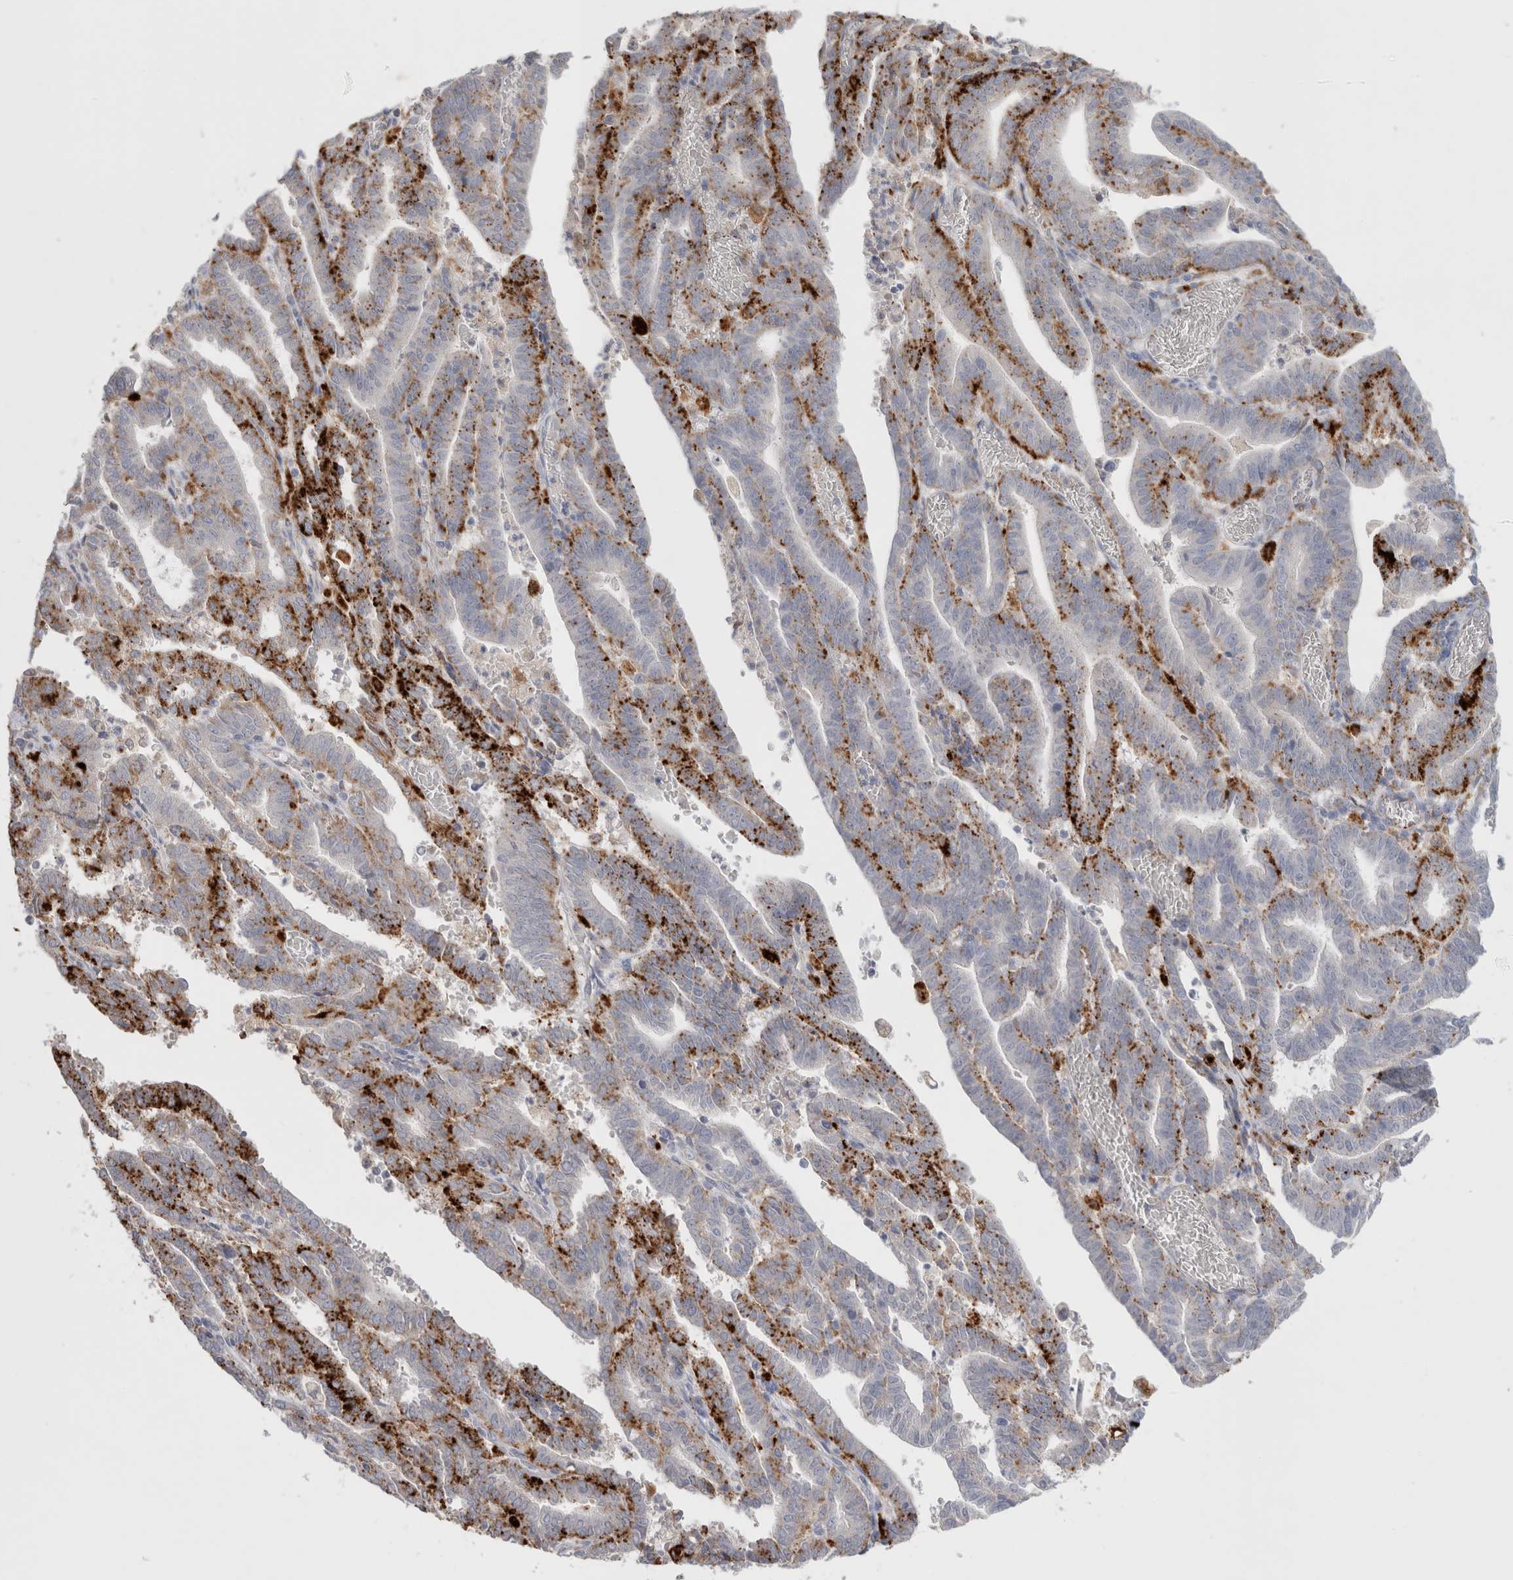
{"staining": {"intensity": "strong", "quantity": "25%-75%", "location": "cytoplasmic/membranous"}, "tissue": "endometrial cancer", "cell_type": "Tumor cells", "image_type": "cancer", "snomed": [{"axis": "morphology", "description": "Adenocarcinoma, NOS"}, {"axis": "topography", "description": "Uterus"}], "caption": "A micrograph of endometrial cancer stained for a protein shows strong cytoplasmic/membranous brown staining in tumor cells.", "gene": "HPGDS", "patient": {"sex": "female", "age": 83}}